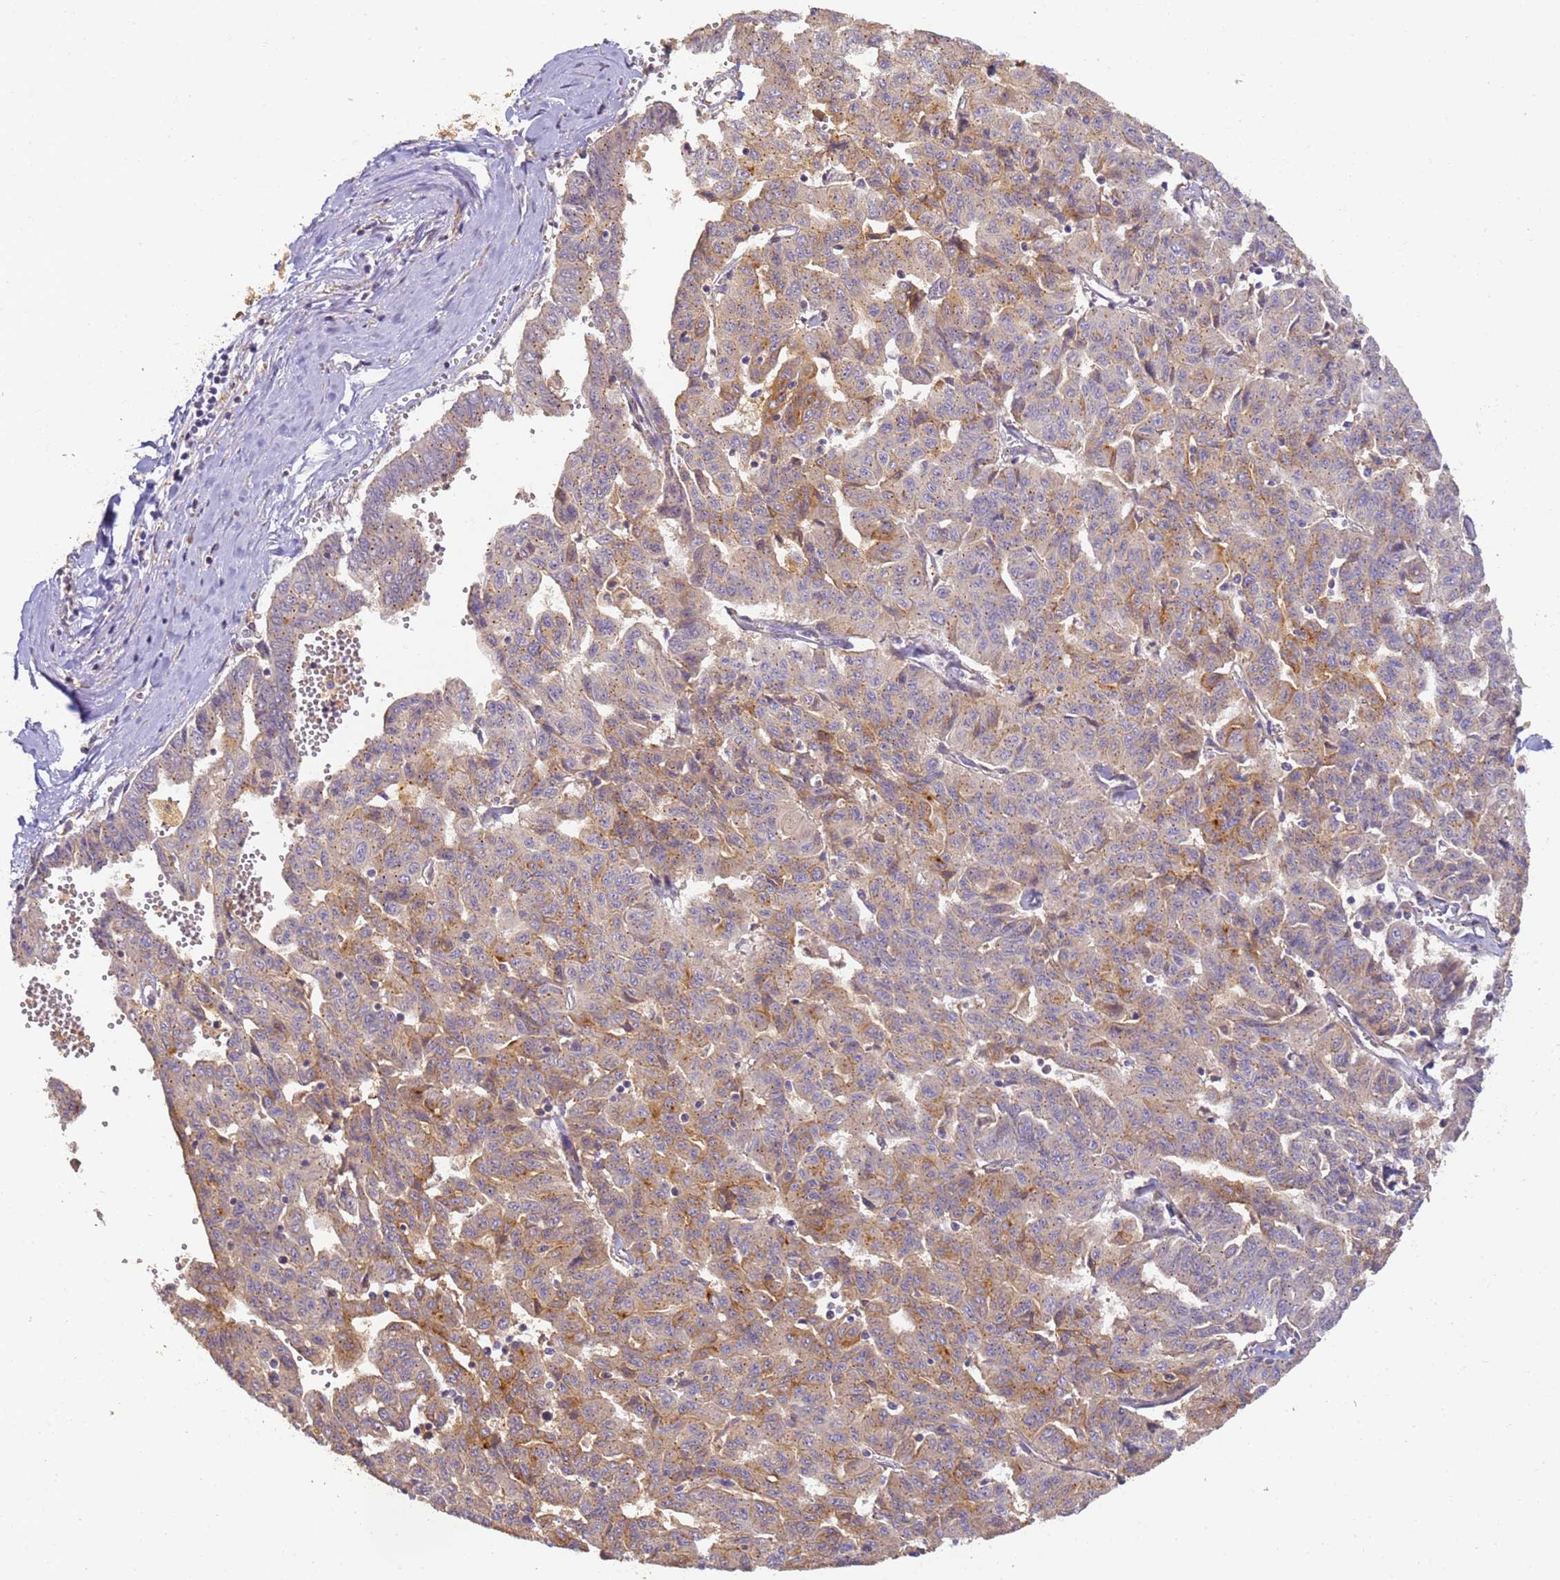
{"staining": {"intensity": "moderate", "quantity": "25%-75%", "location": "cytoplasmic/membranous"}, "tissue": "liver cancer", "cell_type": "Tumor cells", "image_type": "cancer", "snomed": [{"axis": "morphology", "description": "Cholangiocarcinoma"}, {"axis": "topography", "description": "Liver"}], "caption": "Immunohistochemistry of human liver cancer exhibits medium levels of moderate cytoplasmic/membranous positivity in about 25%-75% of tumor cells. (IHC, brightfield microscopy, high magnification).", "gene": "TIGAR", "patient": {"sex": "female", "age": 77}}